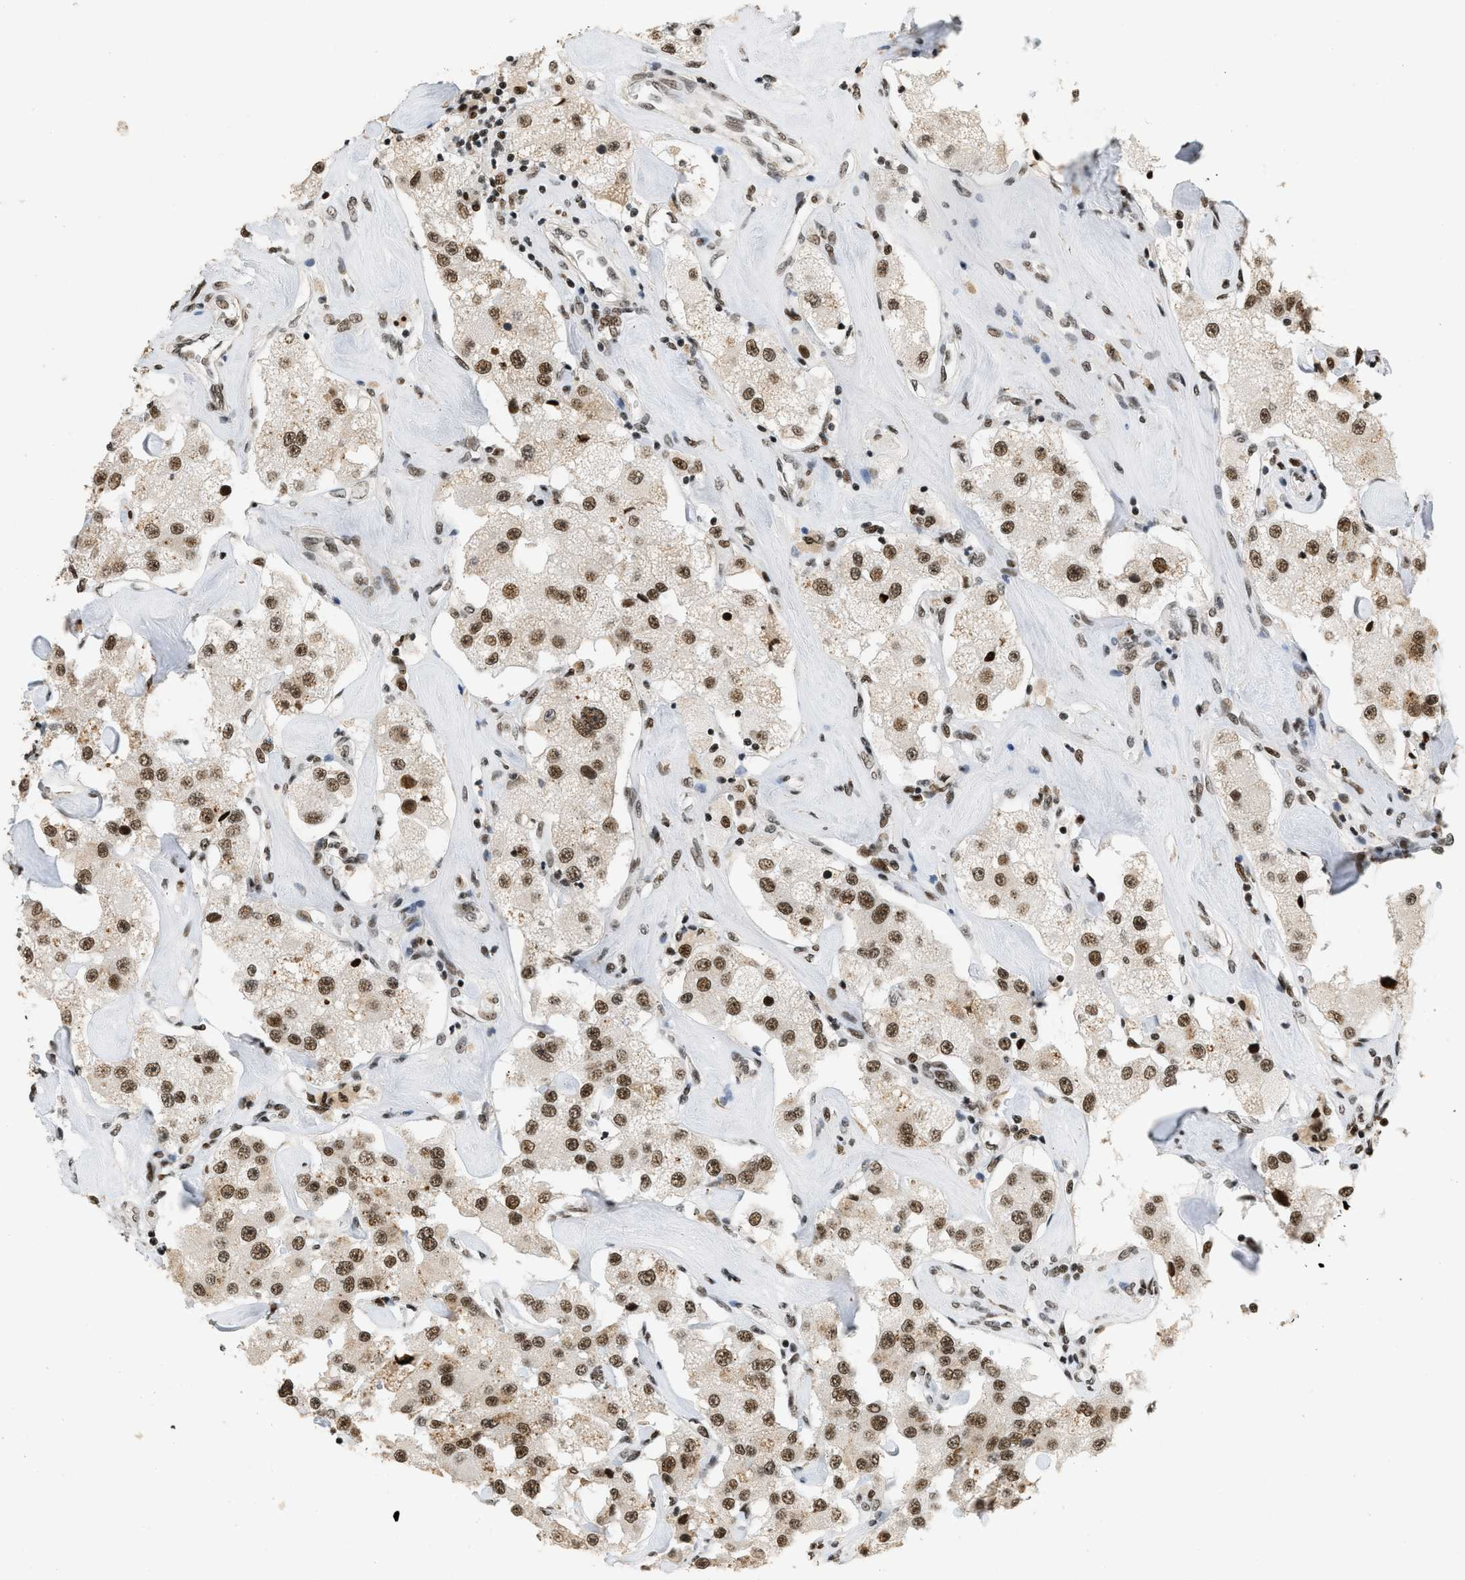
{"staining": {"intensity": "strong", "quantity": ">75%", "location": "nuclear"}, "tissue": "carcinoid", "cell_type": "Tumor cells", "image_type": "cancer", "snomed": [{"axis": "morphology", "description": "Carcinoid, malignant, NOS"}, {"axis": "topography", "description": "Pancreas"}], "caption": "Immunohistochemical staining of carcinoid (malignant) displays high levels of strong nuclear staining in about >75% of tumor cells.", "gene": "SMARCB1", "patient": {"sex": "male", "age": 41}}